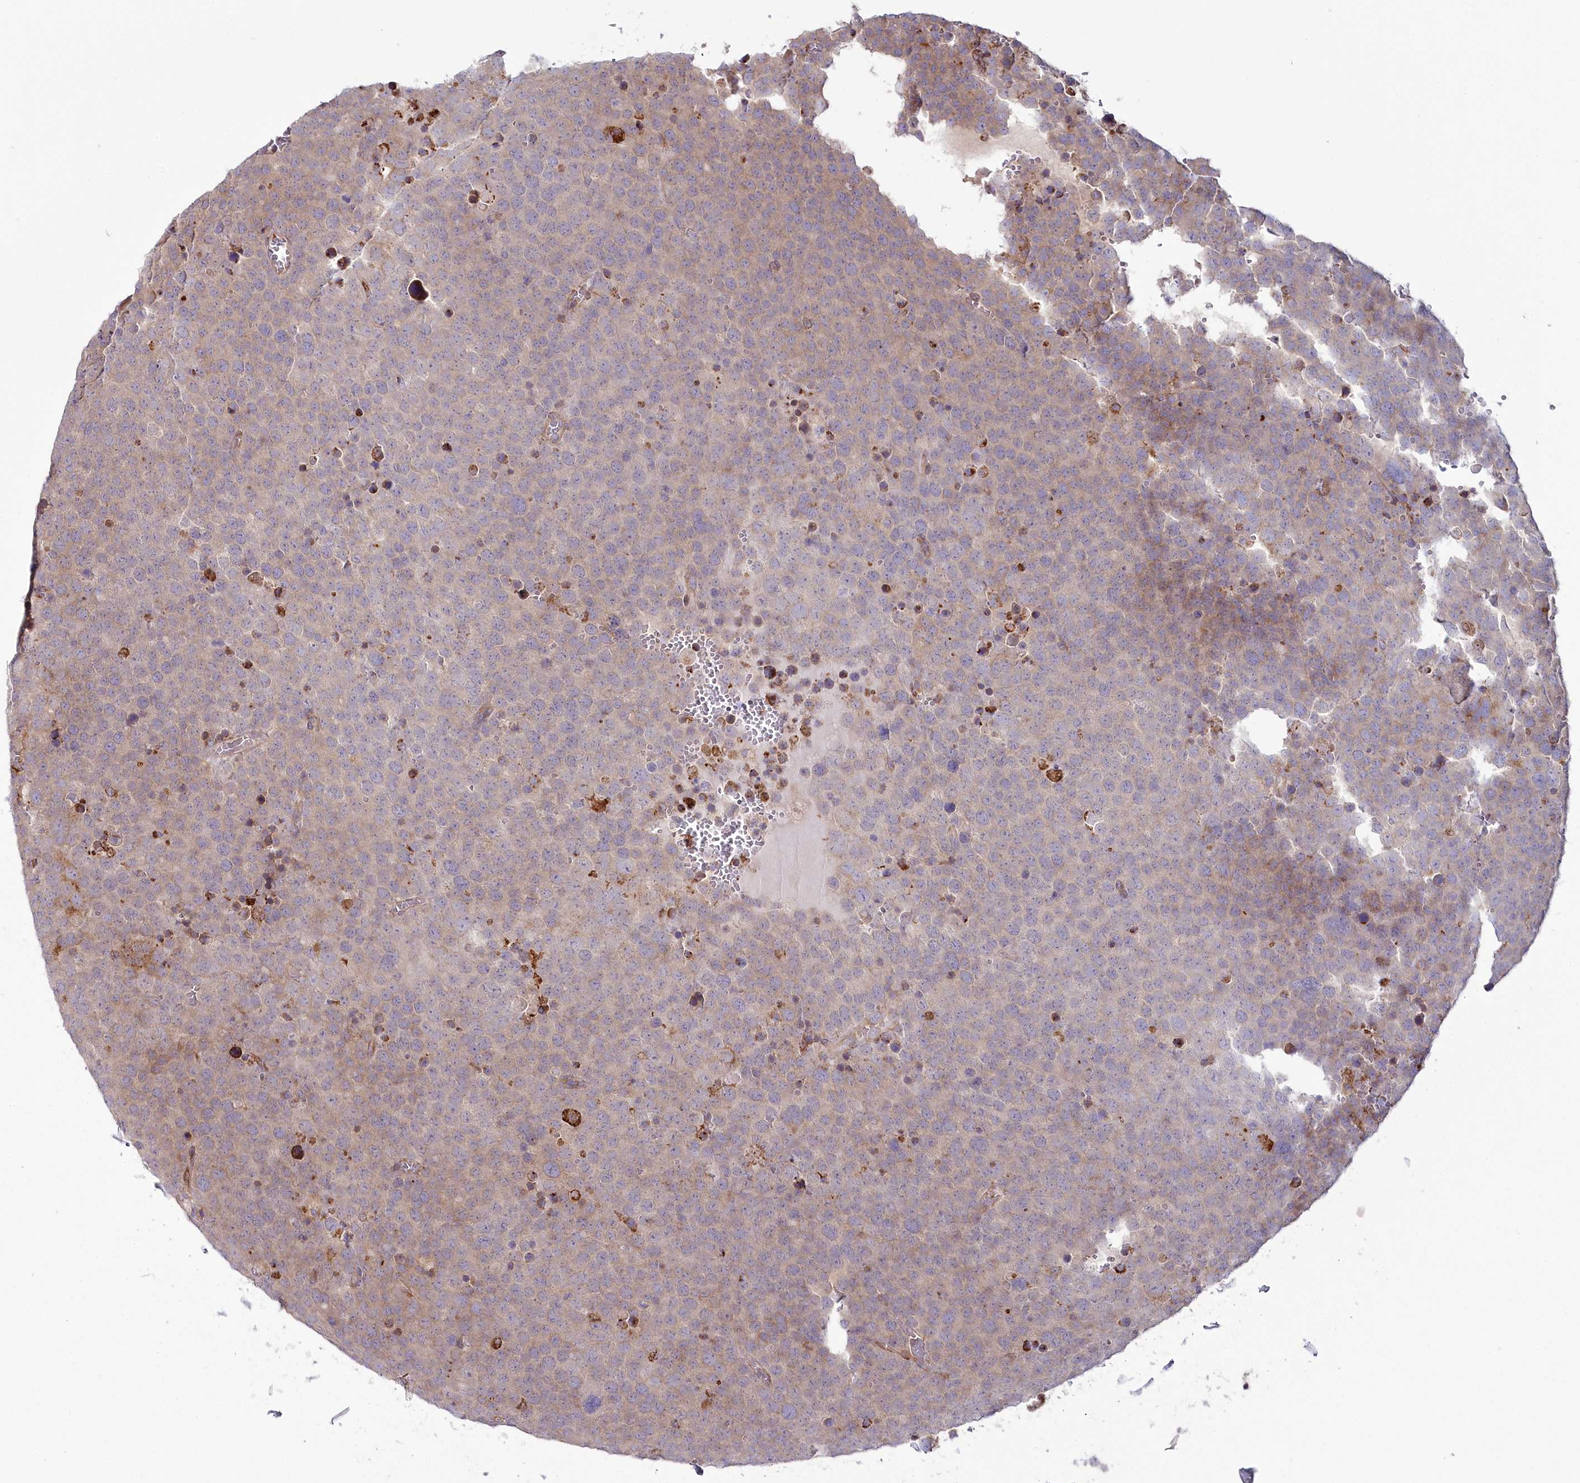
{"staining": {"intensity": "weak", "quantity": ">75%", "location": "cytoplasmic/membranous"}, "tissue": "testis cancer", "cell_type": "Tumor cells", "image_type": "cancer", "snomed": [{"axis": "morphology", "description": "Seminoma, NOS"}, {"axis": "topography", "description": "Testis"}], "caption": "There is low levels of weak cytoplasmic/membranous positivity in tumor cells of testis cancer, as demonstrated by immunohistochemical staining (brown color).", "gene": "POGLUT1", "patient": {"sex": "male", "age": 71}}